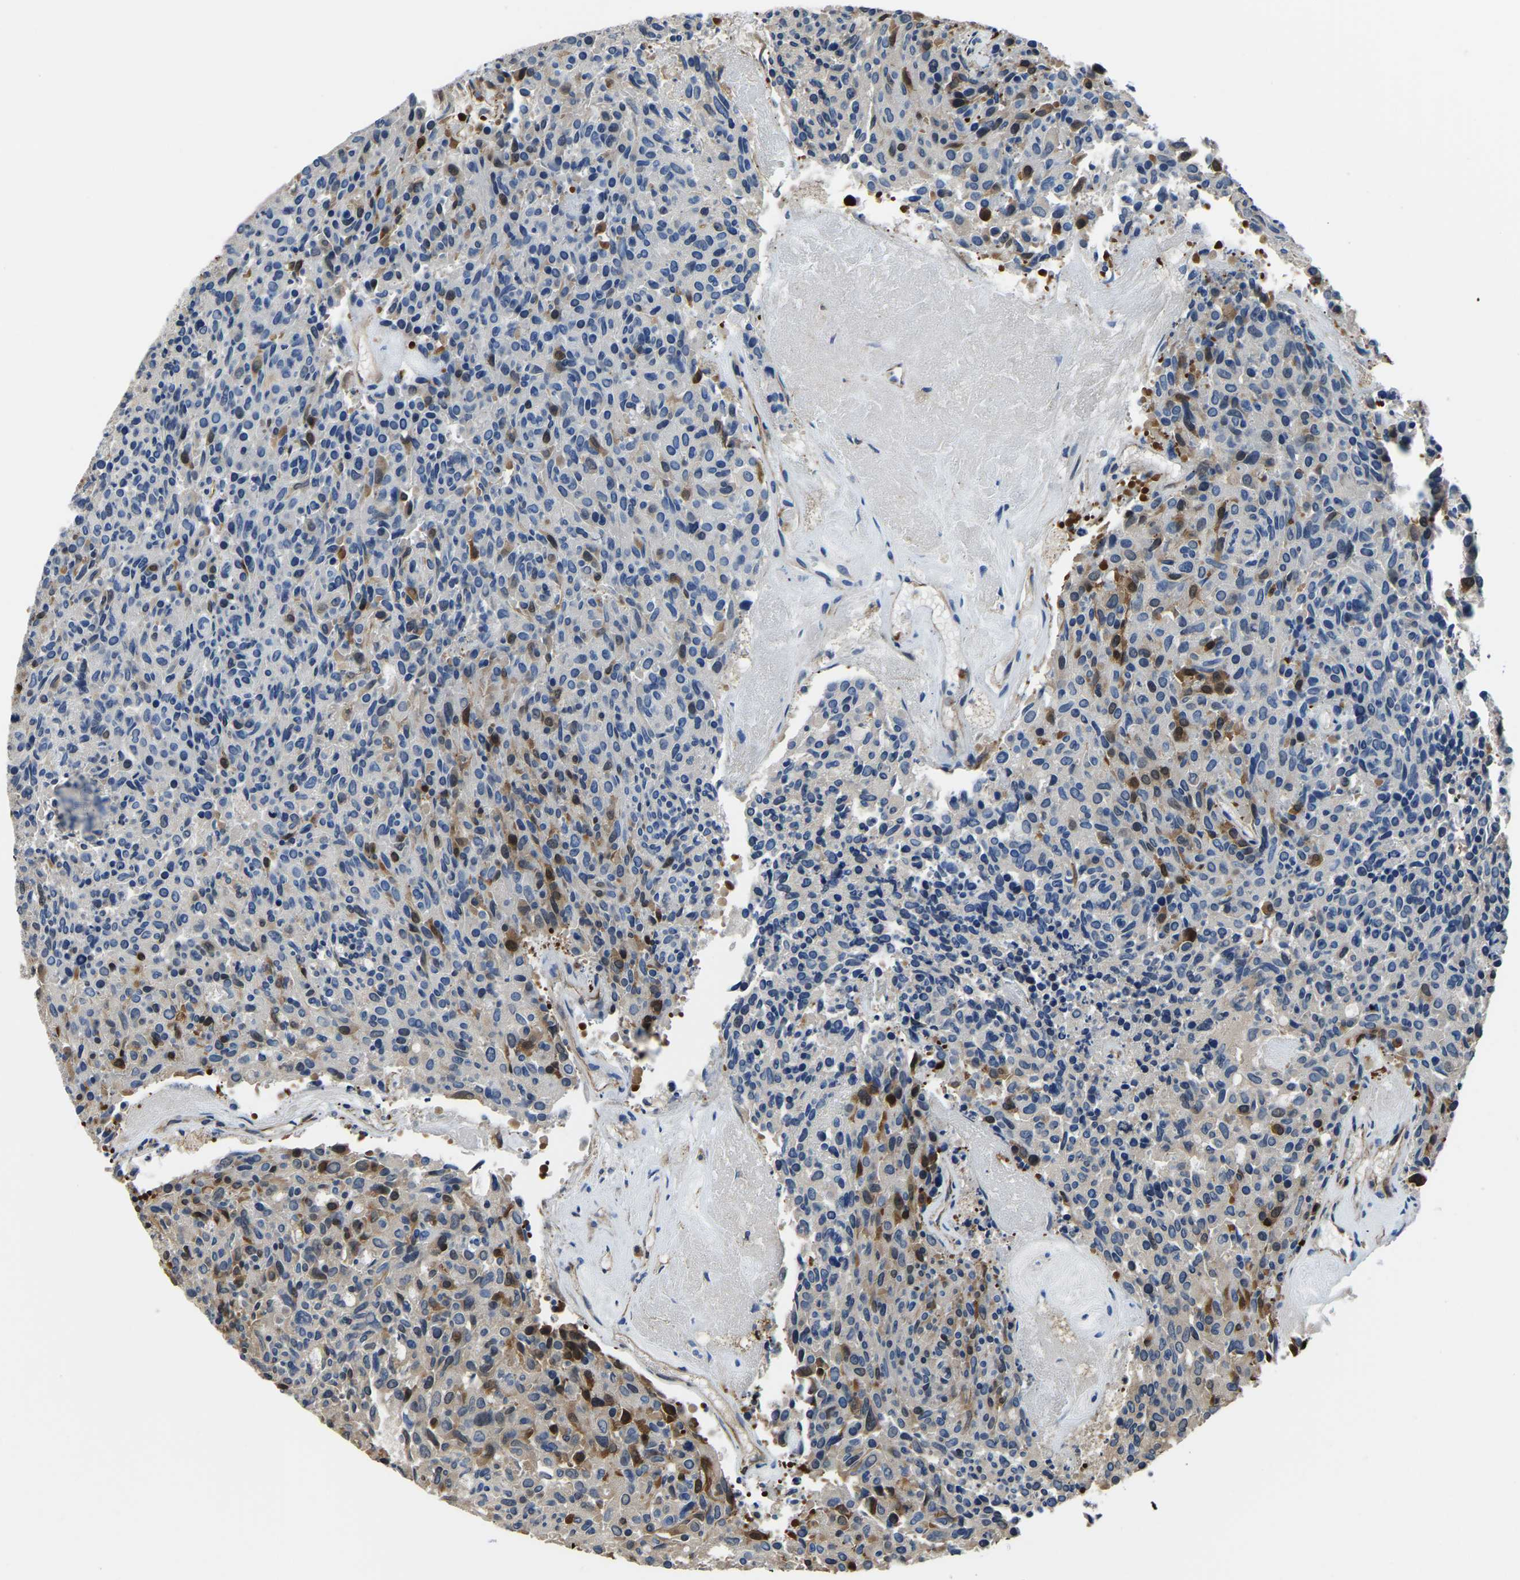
{"staining": {"intensity": "negative", "quantity": "none", "location": "none"}, "tissue": "carcinoid", "cell_type": "Tumor cells", "image_type": "cancer", "snomed": [{"axis": "morphology", "description": "Carcinoid, malignant, NOS"}, {"axis": "topography", "description": "Pancreas"}], "caption": "The photomicrograph reveals no significant expression in tumor cells of carcinoid (malignant). Brightfield microscopy of immunohistochemistry (IHC) stained with DAB (3,3'-diaminobenzidine) (brown) and hematoxylin (blue), captured at high magnification.", "gene": "MS4A3", "patient": {"sex": "female", "age": 54}}